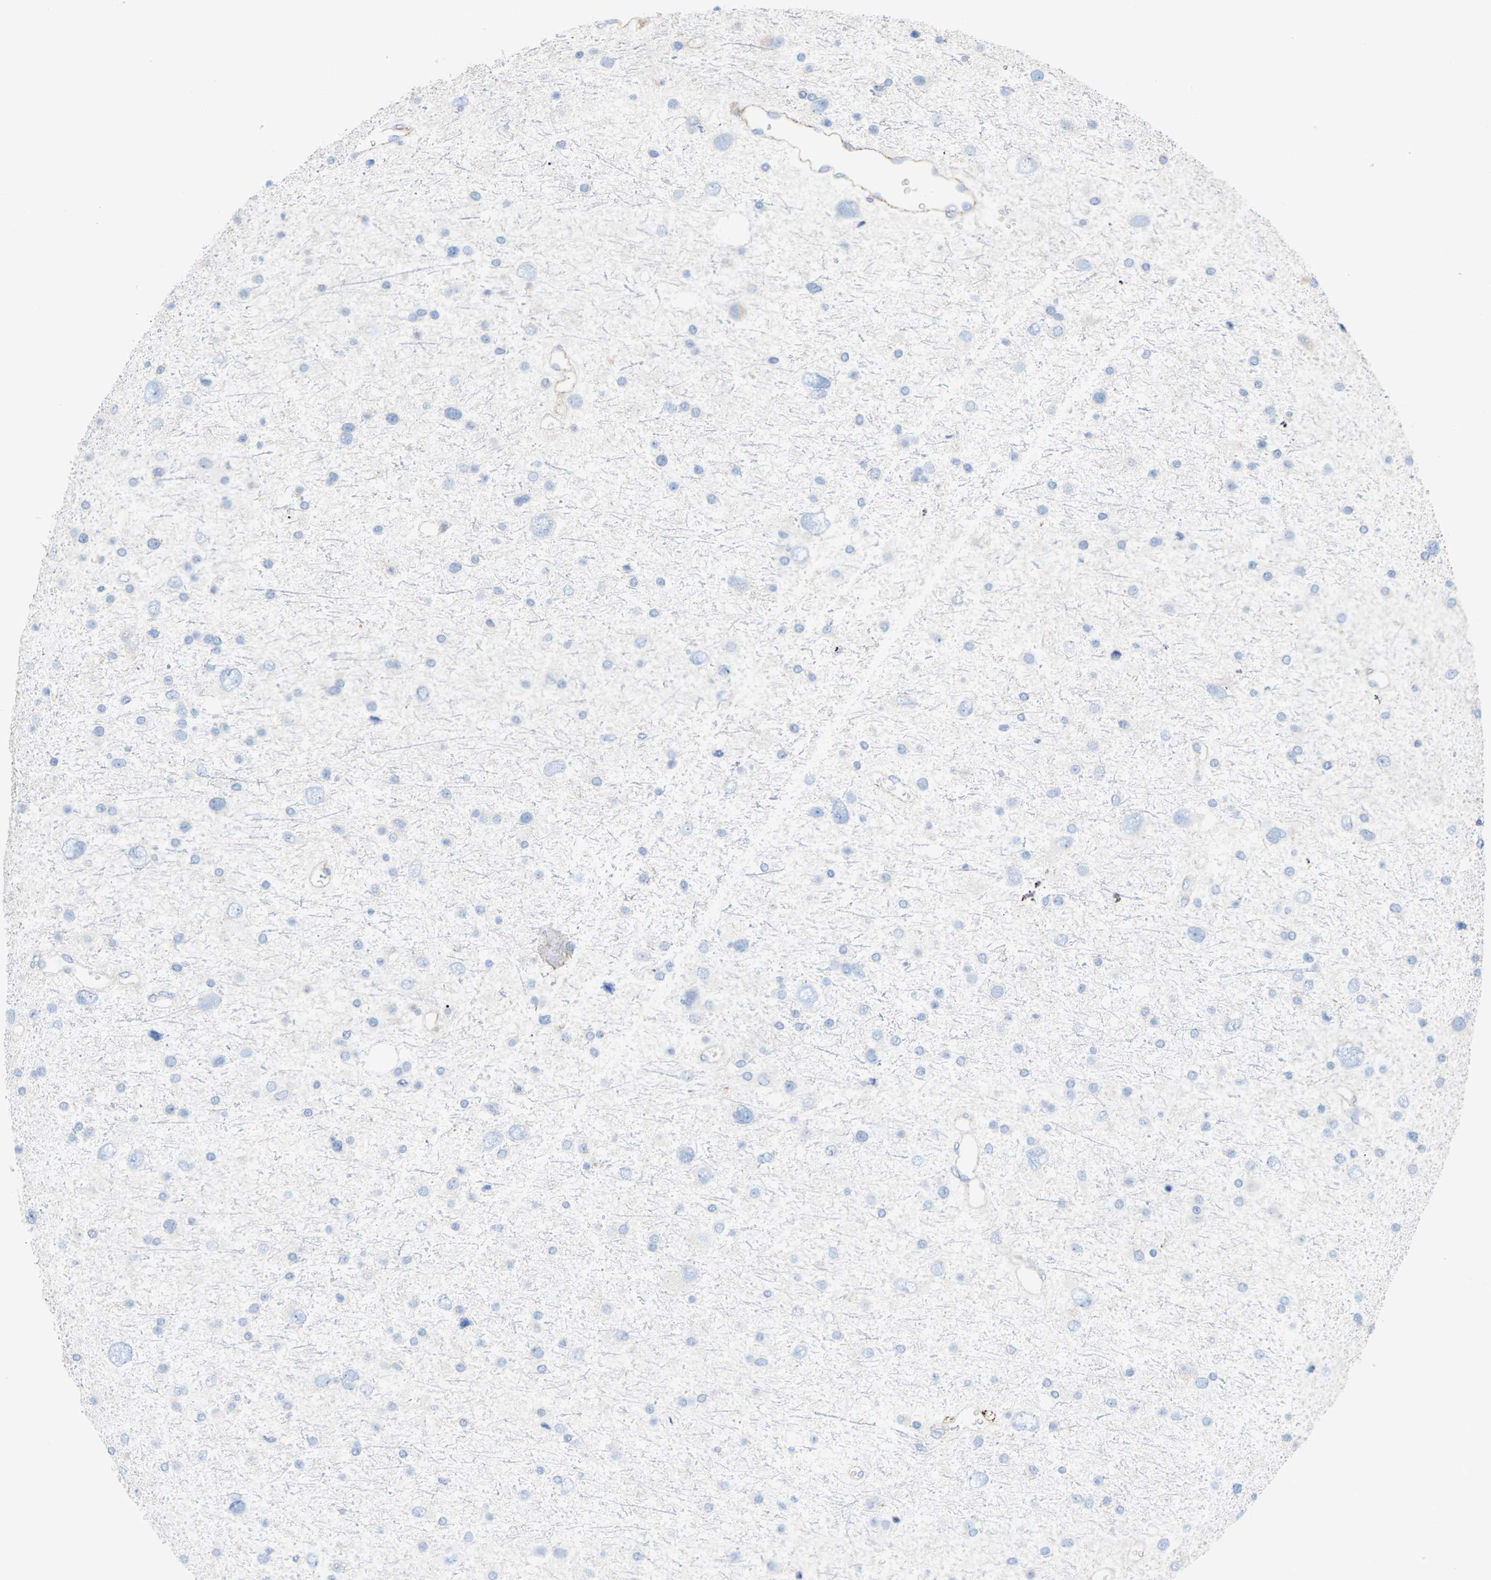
{"staining": {"intensity": "negative", "quantity": "none", "location": "none"}, "tissue": "glioma", "cell_type": "Tumor cells", "image_type": "cancer", "snomed": [{"axis": "morphology", "description": "Glioma, malignant, Low grade"}, {"axis": "topography", "description": "Brain"}], "caption": "A histopathology image of human glioma is negative for staining in tumor cells. (IHC, brightfield microscopy, high magnification).", "gene": "TOR1B", "patient": {"sex": "female", "age": 37}}